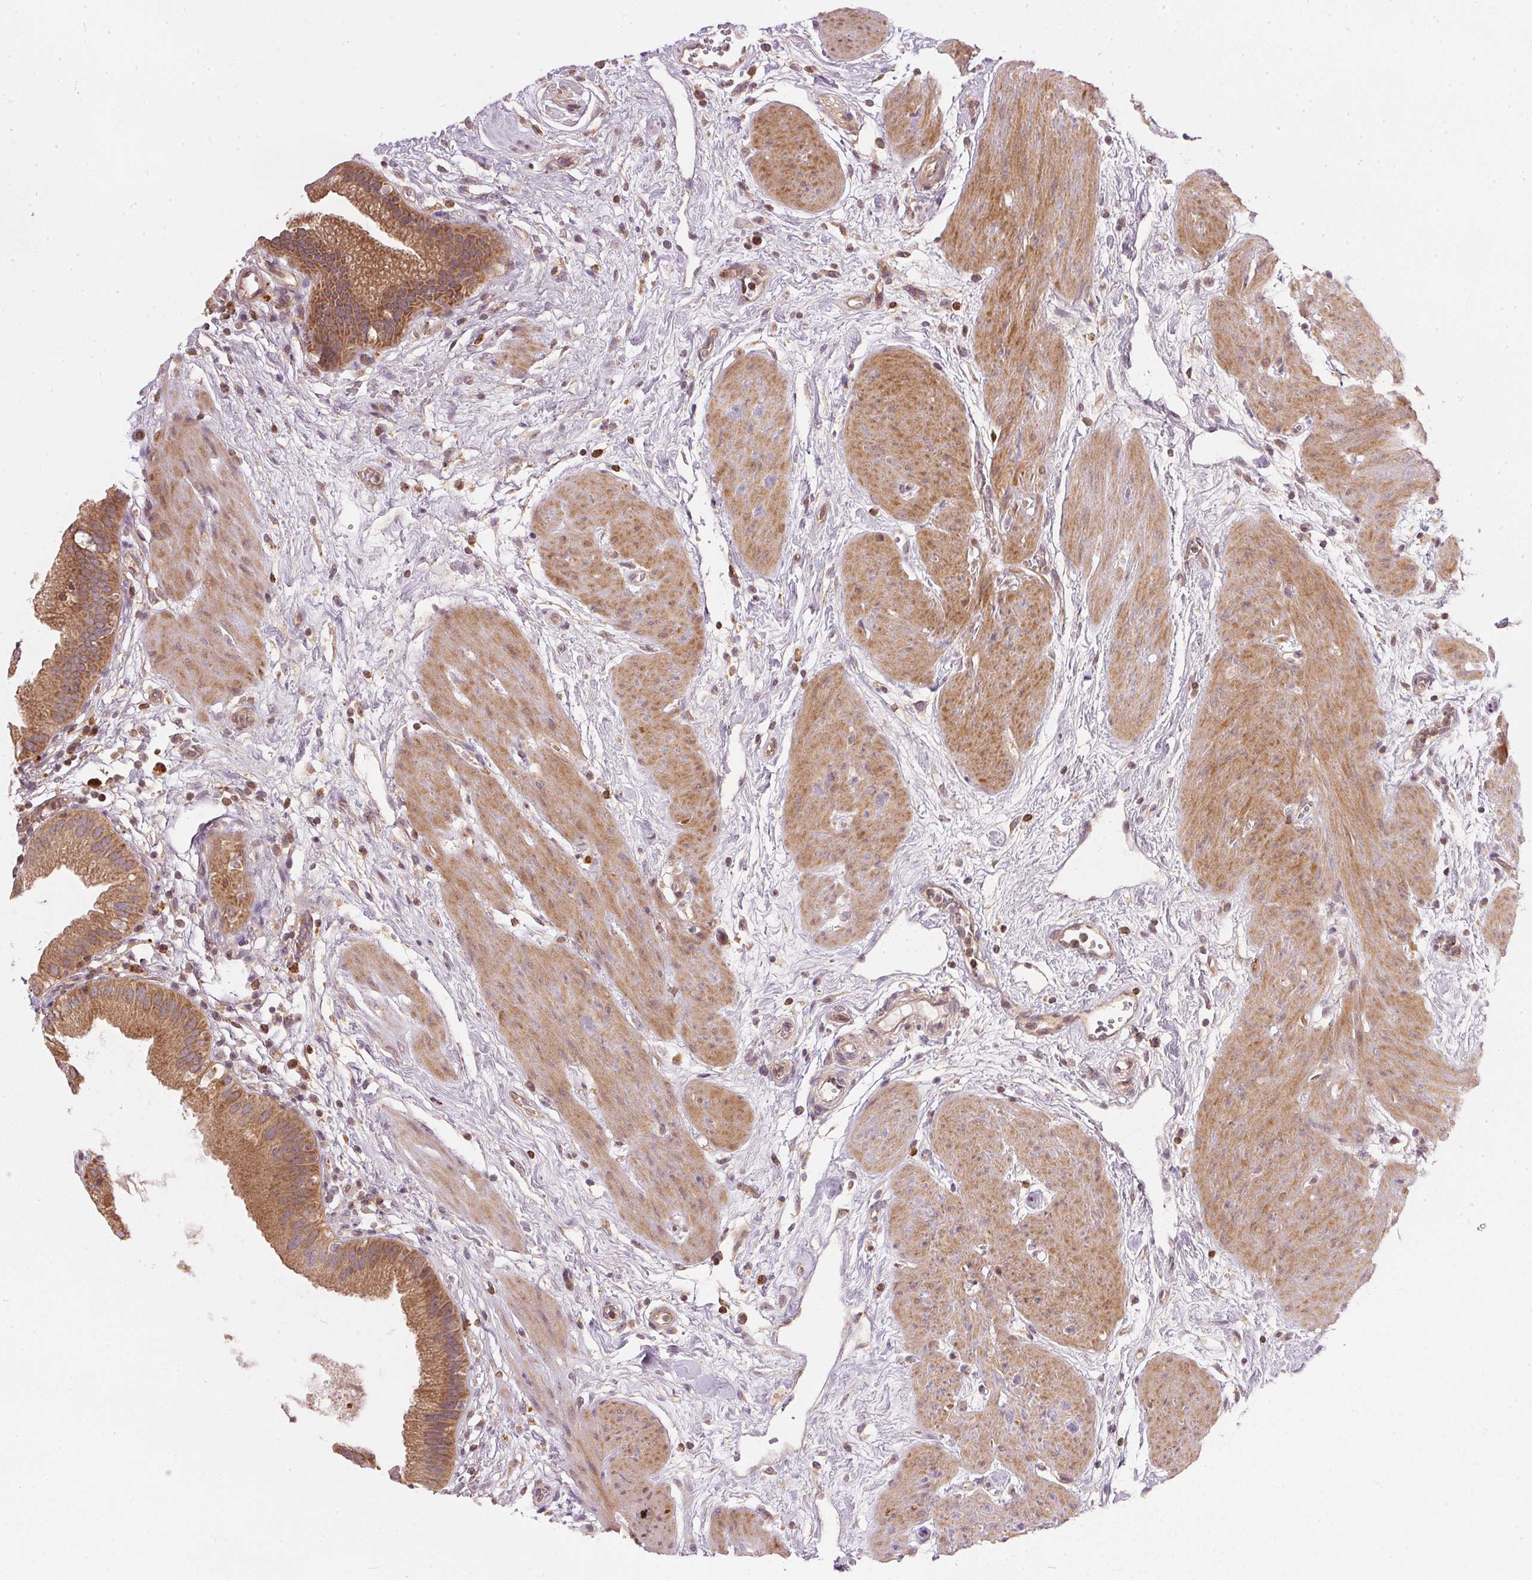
{"staining": {"intensity": "moderate", "quantity": ">75%", "location": "cytoplasmic/membranous"}, "tissue": "gallbladder", "cell_type": "Glandular cells", "image_type": "normal", "snomed": [{"axis": "morphology", "description": "Normal tissue, NOS"}, {"axis": "topography", "description": "Gallbladder"}], "caption": "Immunohistochemical staining of benign human gallbladder exhibits >75% levels of moderate cytoplasmic/membranous protein expression in about >75% of glandular cells.", "gene": "NADK2", "patient": {"sex": "female", "age": 65}}